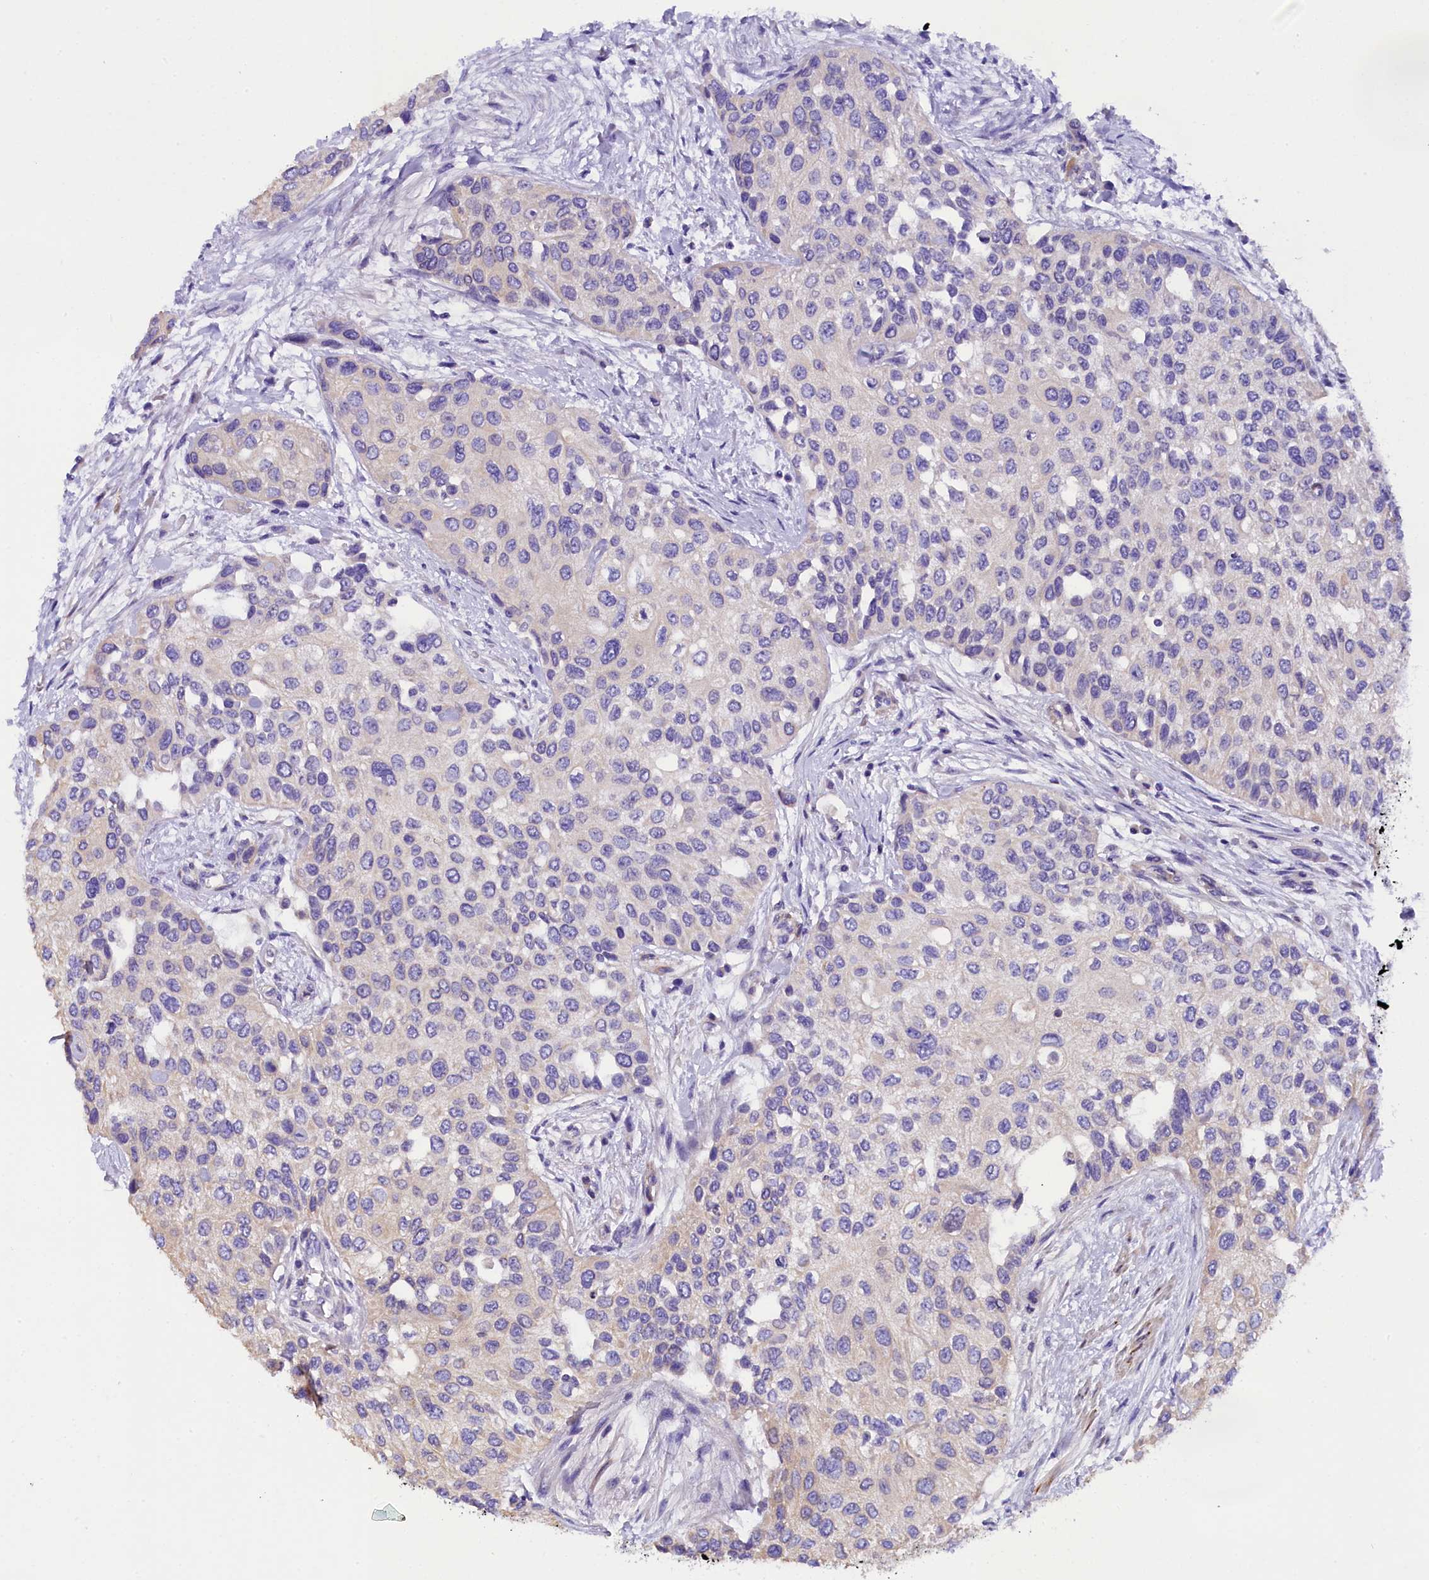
{"staining": {"intensity": "weak", "quantity": "<25%", "location": "cytoplasmic/membranous"}, "tissue": "urothelial cancer", "cell_type": "Tumor cells", "image_type": "cancer", "snomed": [{"axis": "morphology", "description": "Normal tissue, NOS"}, {"axis": "morphology", "description": "Urothelial carcinoma, High grade"}, {"axis": "topography", "description": "Vascular tissue"}, {"axis": "topography", "description": "Urinary bladder"}], "caption": "An immunohistochemistry histopathology image of high-grade urothelial carcinoma is shown. There is no staining in tumor cells of high-grade urothelial carcinoma.", "gene": "SOD3", "patient": {"sex": "female", "age": 56}}